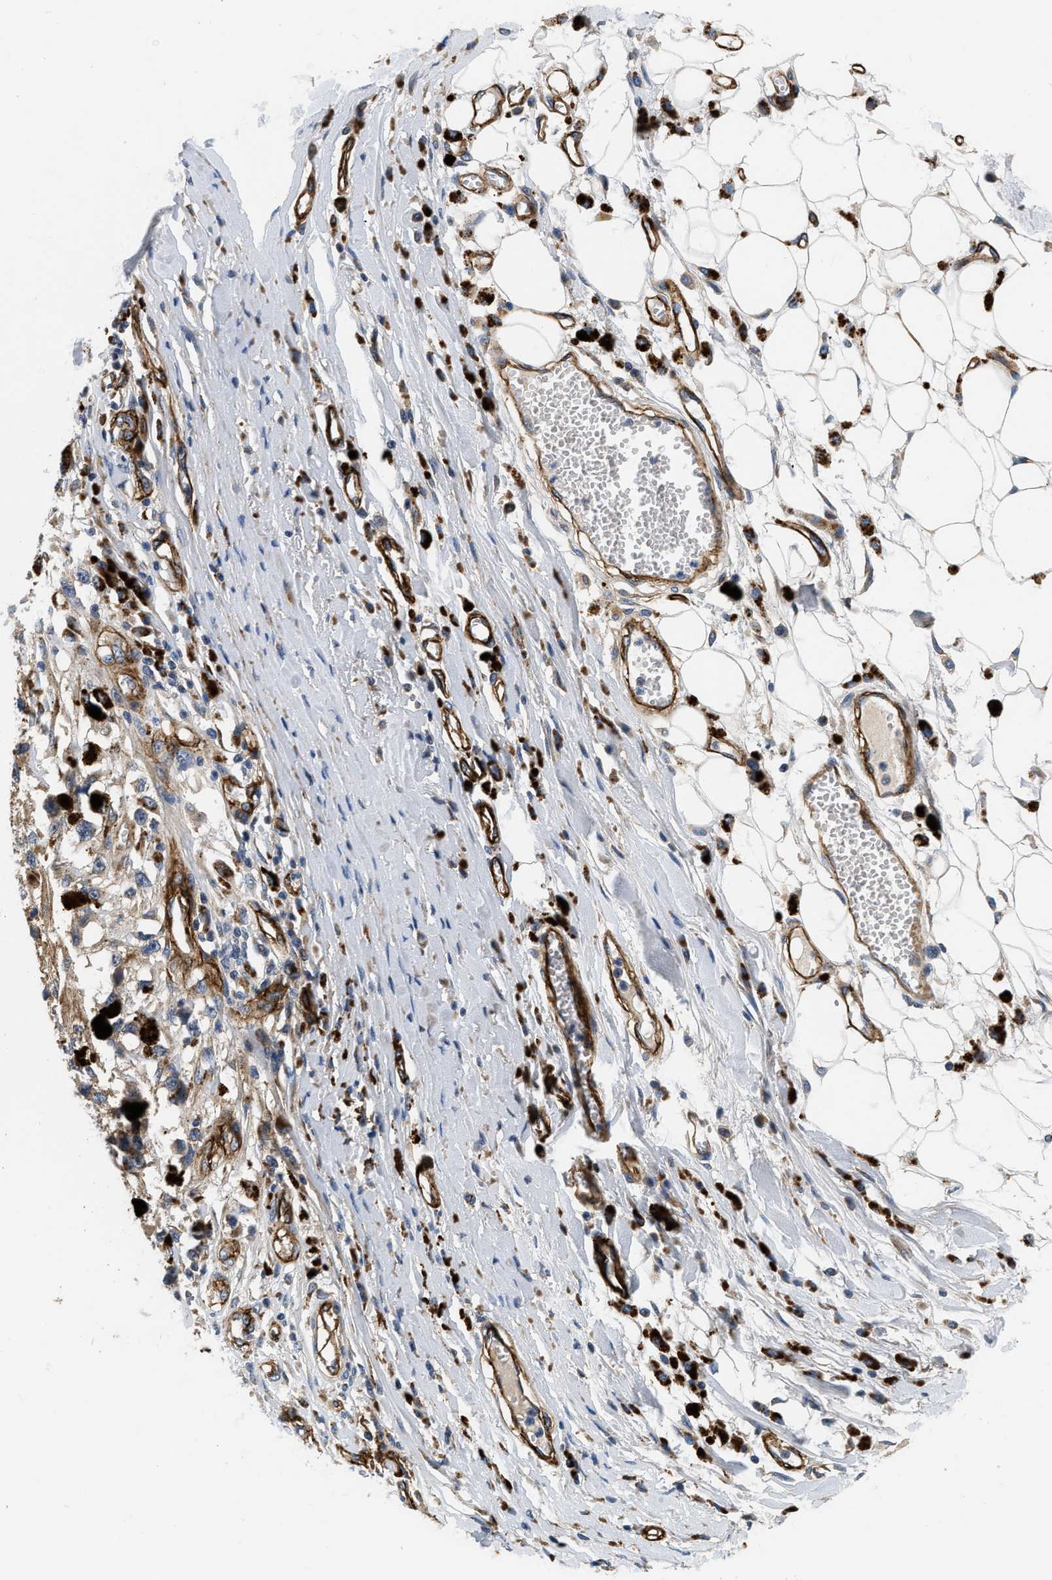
{"staining": {"intensity": "weak", "quantity": ">75%", "location": "cytoplasmic/membranous"}, "tissue": "melanoma", "cell_type": "Tumor cells", "image_type": "cancer", "snomed": [{"axis": "morphology", "description": "Malignant melanoma, Metastatic site"}, {"axis": "topography", "description": "Lymph node"}], "caption": "Tumor cells reveal weak cytoplasmic/membranous positivity in approximately >75% of cells in melanoma. The protein is shown in brown color, while the nuclei are stained blue.", "gene": "NME6", "patient": {"sex": "male", "age": 59}}